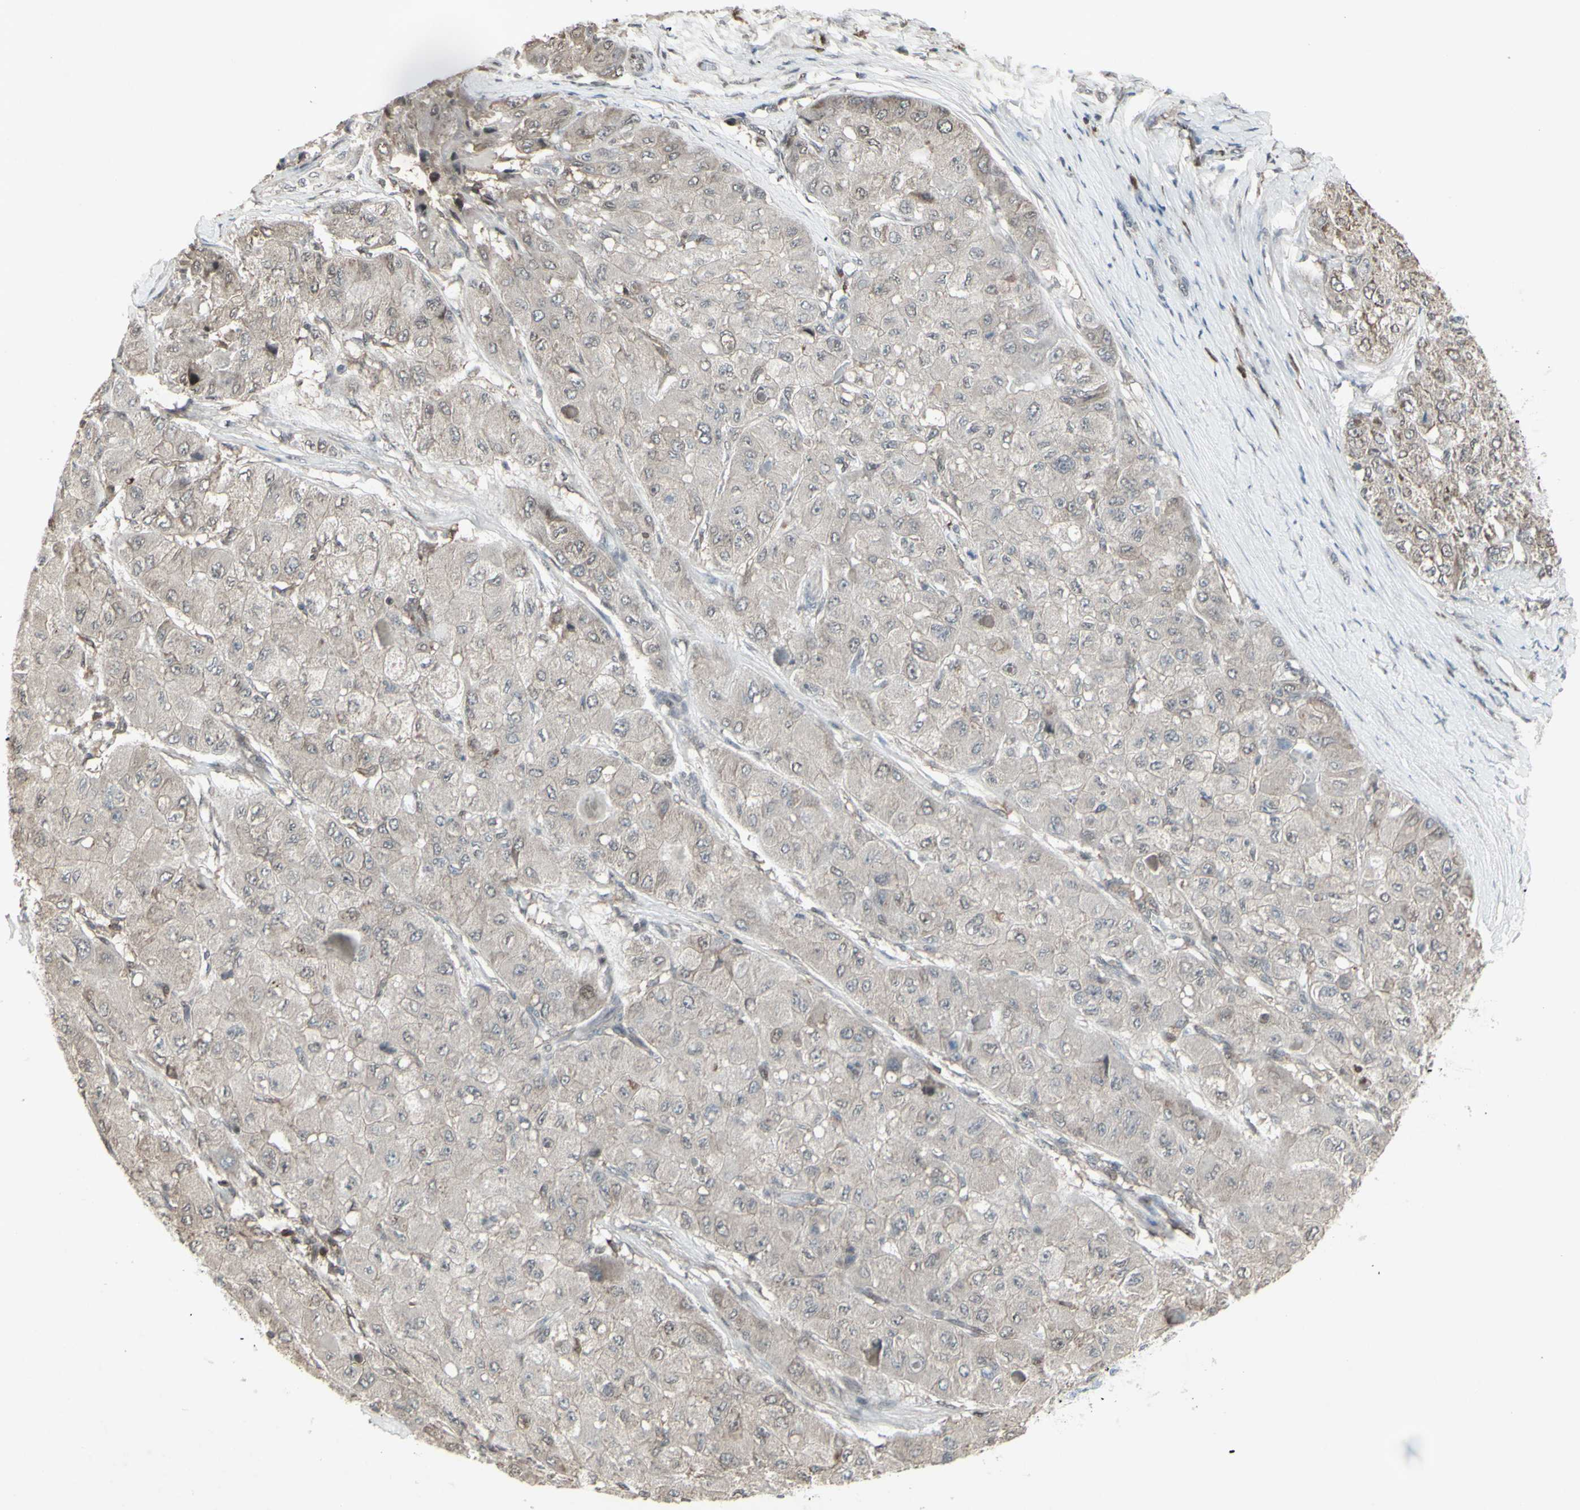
{"staining": {"intensity": "negative", "quantity": "none", "location": "none"}, "tissue": "liver cancer", "cell_type": "Tumor cells", "image_type": "cancer", "snomed": [{"axis": "morphology", "description": "Carcinoma, Hepatocellular, NOS"}, {"axis": "topography", "description": "Liver"}], "caption": "Immunohistochemical staining of hepatocellular carcinoma (liver) shows no significant positivity in tumor cells.", "gene": "CD33", "patient": {"sex": "male", "age": 80}}